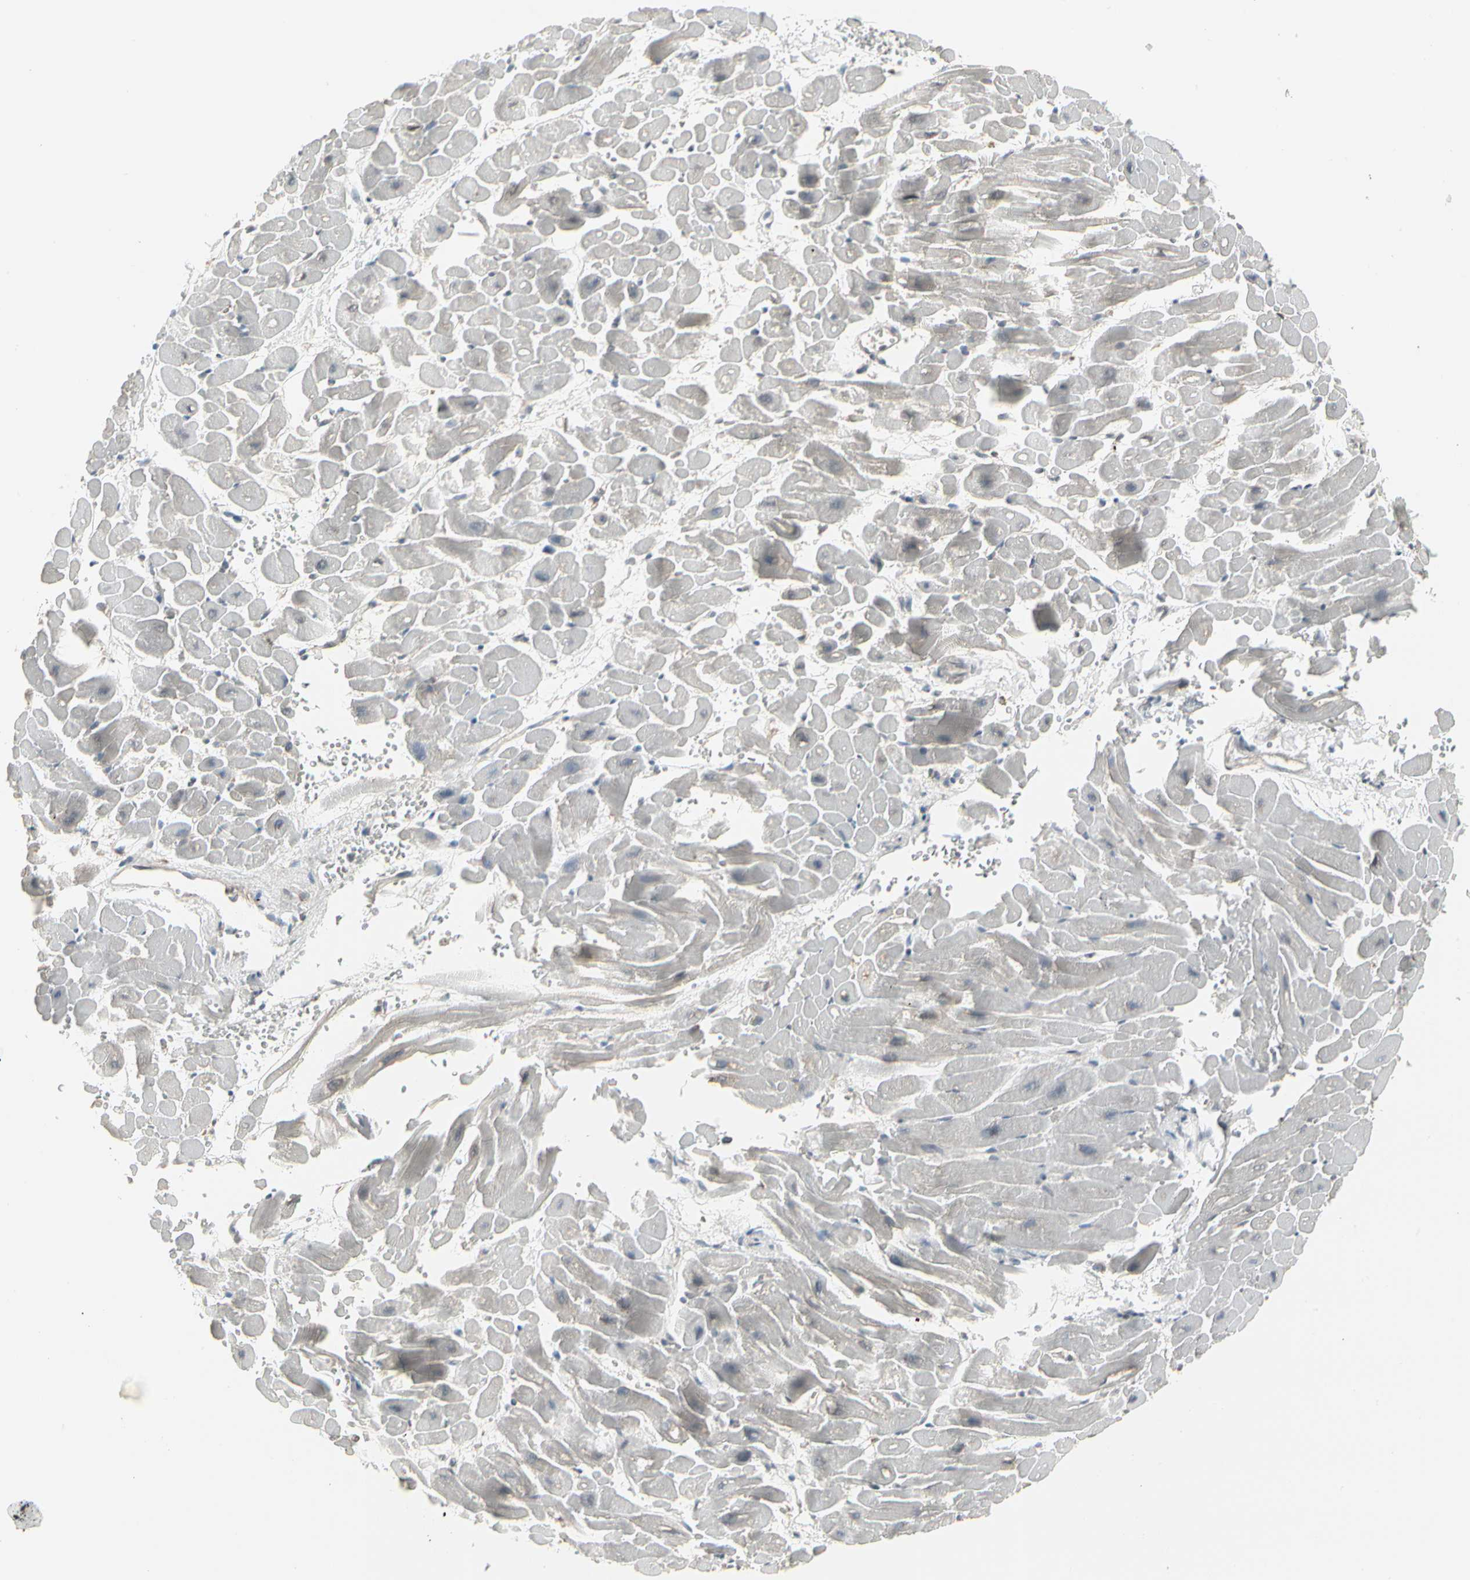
{"staining": {"intensity": "negative", "quantity": "none", "location": "none"}, "tissue": "heart muscle", "cell_type": "Cardiomyocytes", "image_type": "normal", "snomed": [{"axis": "morphology", "description": "Normal tissue, NOS"}, {"axis": "topography", "description": "Heart"}], "caption": "An immunohistochemistry (IHC) micrograph of unremarkable heart muscle is shown. There is no staining in cardiomyocytes of heart muscle. Nuclei are stained in blue.", "gene": "EPS15", "patient": {"sex": "male", "age": 45}}